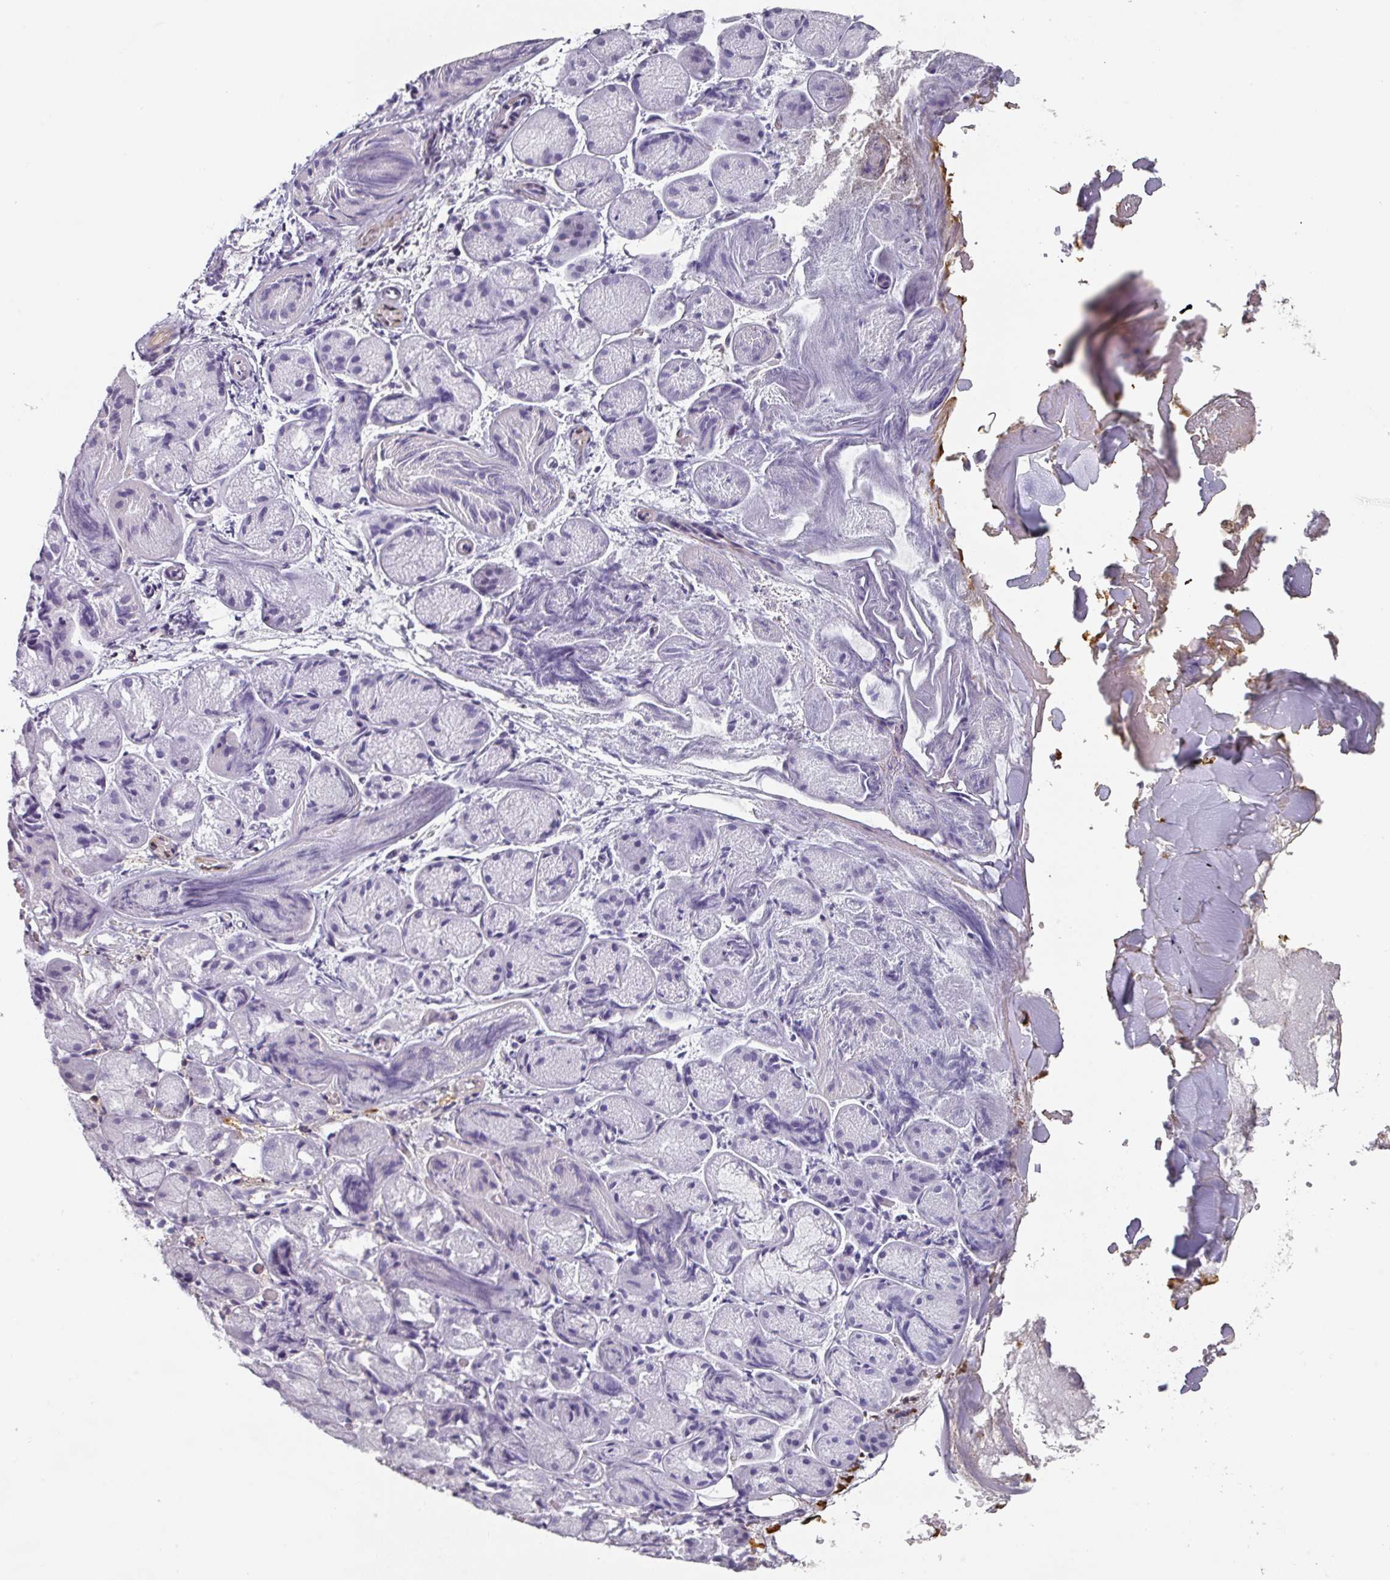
{"staining": {"intensity": "weak", "quantity": "25%-75%", "location": "nuclear"}, "tissue": "salivary gland", "cell_type": "Glandular cells", "image_type": "normal", "snomed": [{"axis": "morphology", "description": "Normal tissue, NOS"}, {"axis": "topography", "description": "Salivary gland"}], "caption": "Glandular cells display low levels of weak nuclear staining in approximately 25%-75% of cells in normal salivary gland.", "gene": "C1QB", "patient": {"sex": "female", "age": 24}}